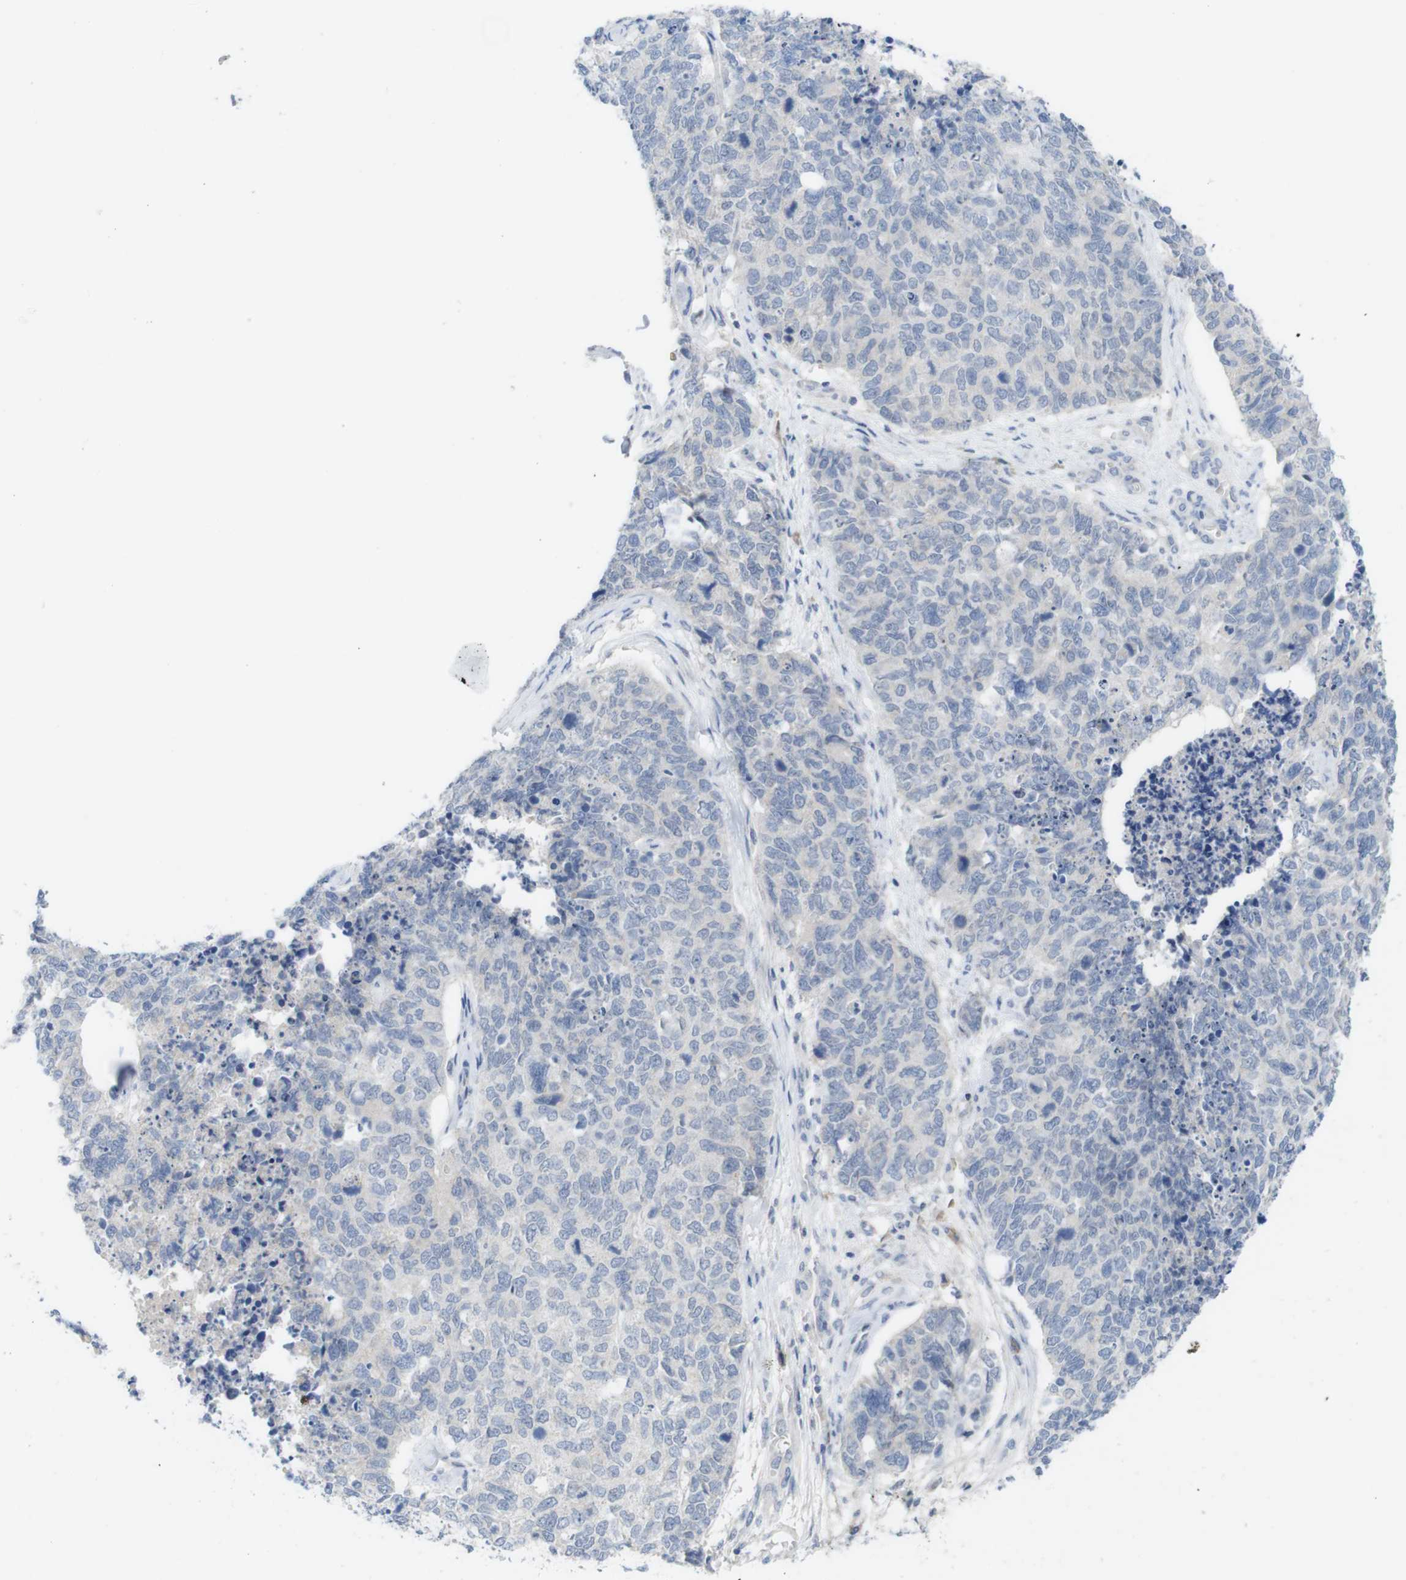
{"staining": {"intensity": "negative", "quantity": "none", "location": "none"}, "tissue": "cervical cancer", "cell_type": "Tumor cells", "image_type": "cancer", "snomed": [{"axis": "morphology", "description": "Squamous cell carcinoma, NOS"}, {"axis": "topography", "description": "Cervix"}], "caption": "This photomicrograph is of squamous cell carcinoma (cervical) stained with immunohistochemistry (IHC) to label a protein in brown with the nuclei are counter-stained blue. There is no positivity in tumor cells. Nuclei are stained in blue.", "gene": "SLAMF7", "patient": {"sex": "female", "age": 63}}